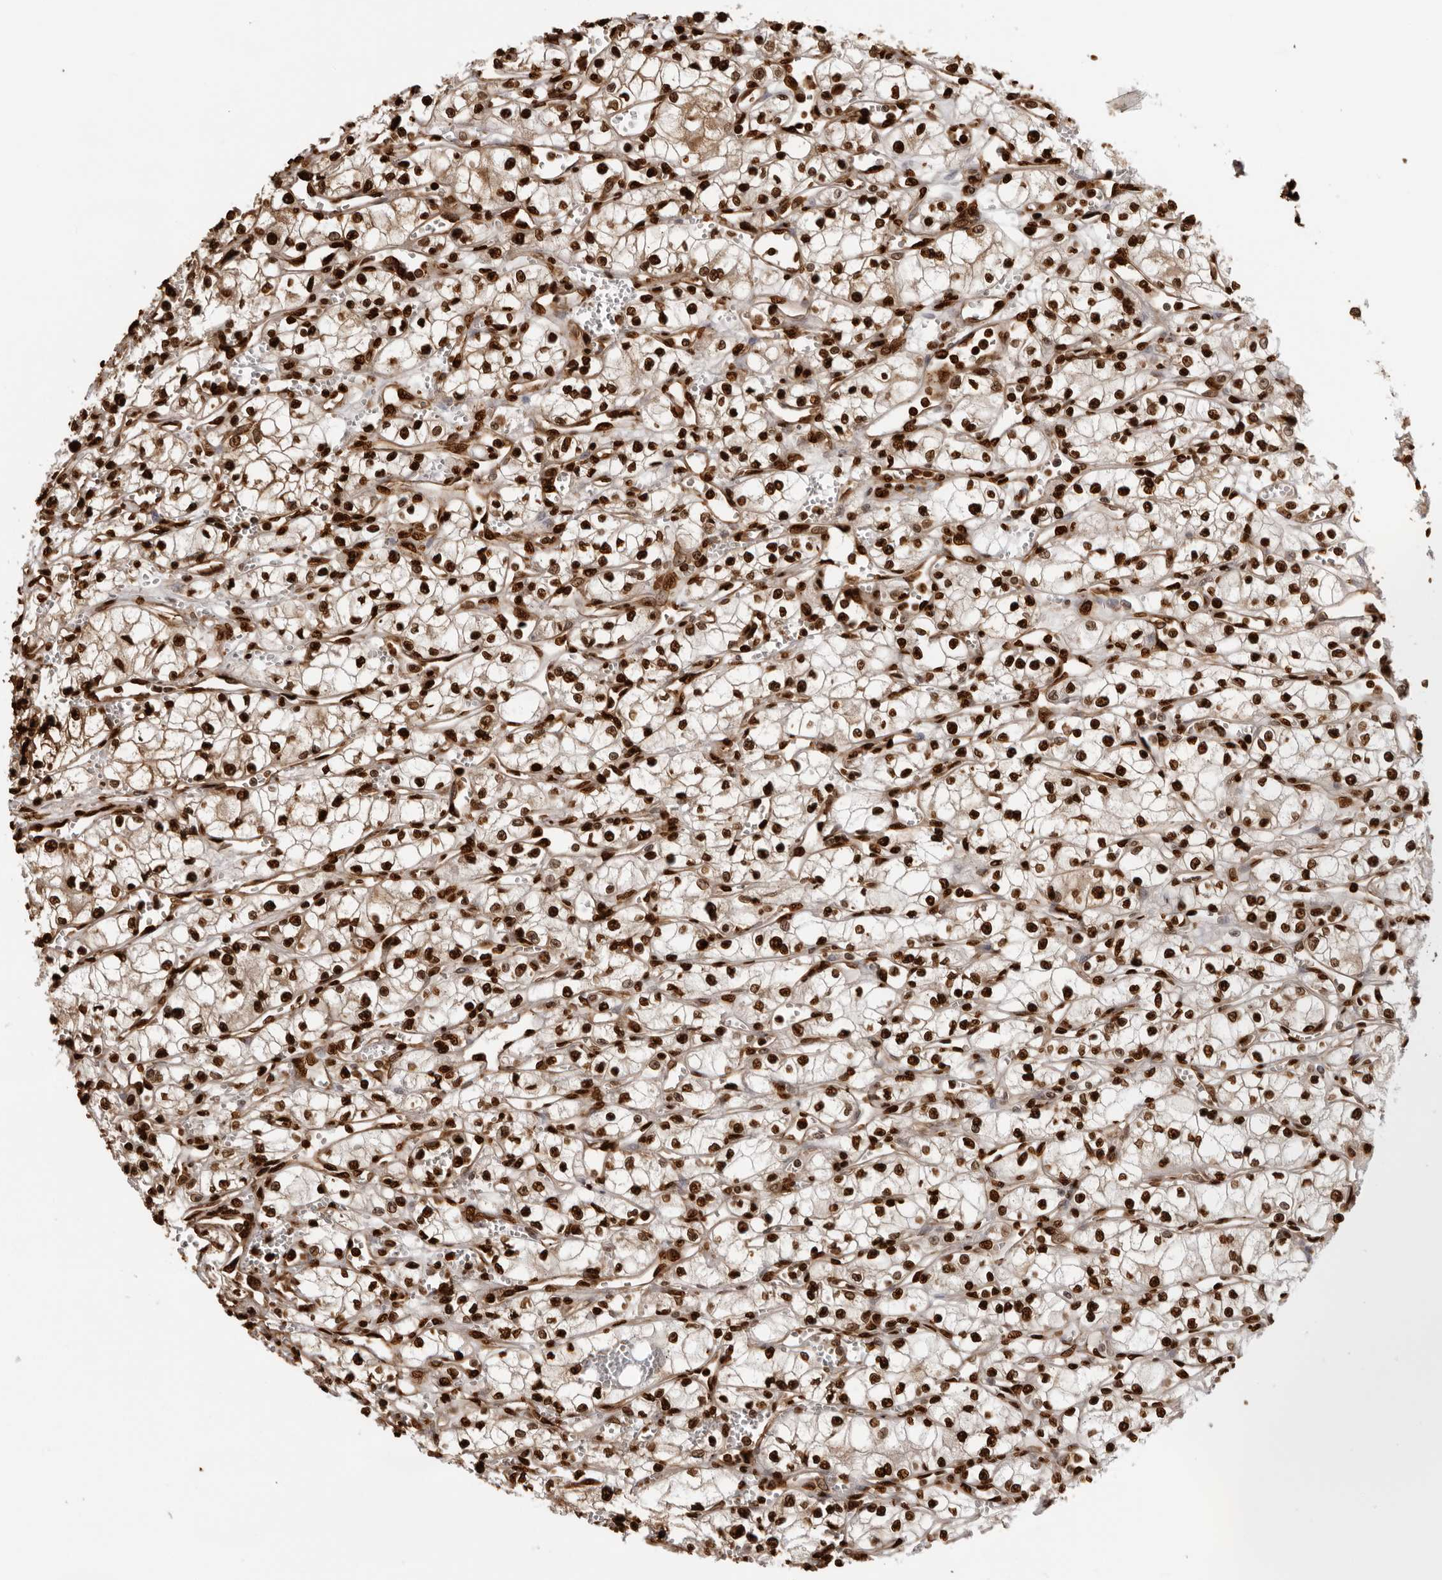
{"staining": {"intensity": "strong", "quantity": ">75%", "location": "nuclear"}, "tissue": "renal cancer", "cell_type": "Tumor cells", "image_type": "cancer", "snomed": [{"axis": "morphology", "description": "Adenocarcinoma, NOS"}, {"axis": "topography", "description": "Kidney"}], "caption": "A high amount of strong nuclear expression is identified in approximately >75% of tumor cells in renal cancer (adenocarcinoma) tissue.", "gene": "ZFP91", "patient": {"sex": "male", "age": 59}}